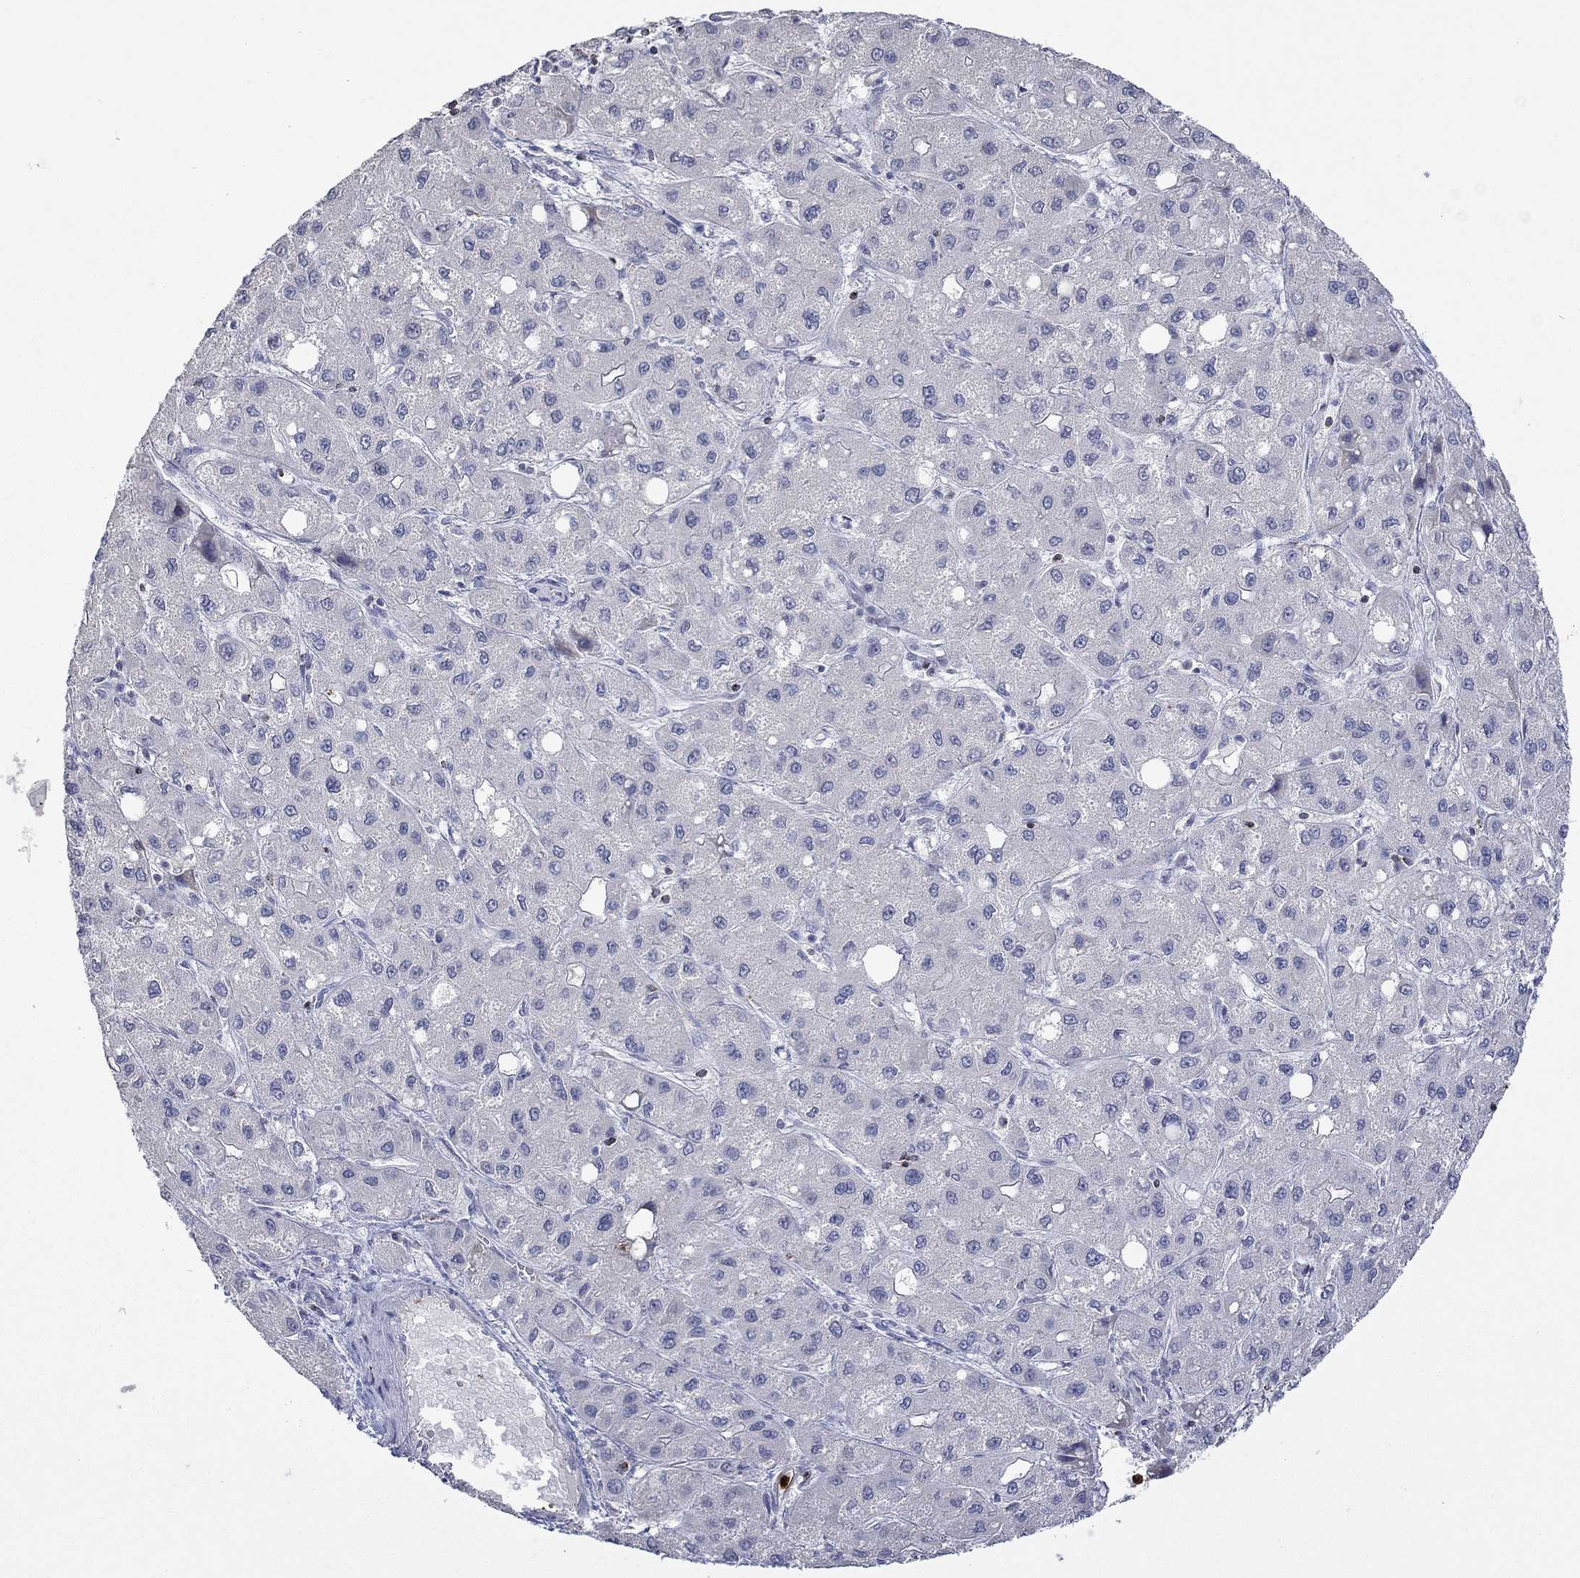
{"staining": {"intensity": "negative", "quantity": "none", "location": "none"}, "tissue": "liver cancer", "cell_type": "Tumor cells", "image_type": "cancer", "snomed": [{"axis": "morphology", "description": "Carcinoma, Hepatocellular, NOS"}, {"axis": "topography", "description": "Liver"}], "caption": "Immunohistochemistry (IHC) histopathology image of human hepatocellular carcinoma (liver) stained for a protein (brown), which displays no staining in tumor cells.", "gene": "CCL5", "patient": {"sex": "male", "age": 73}}